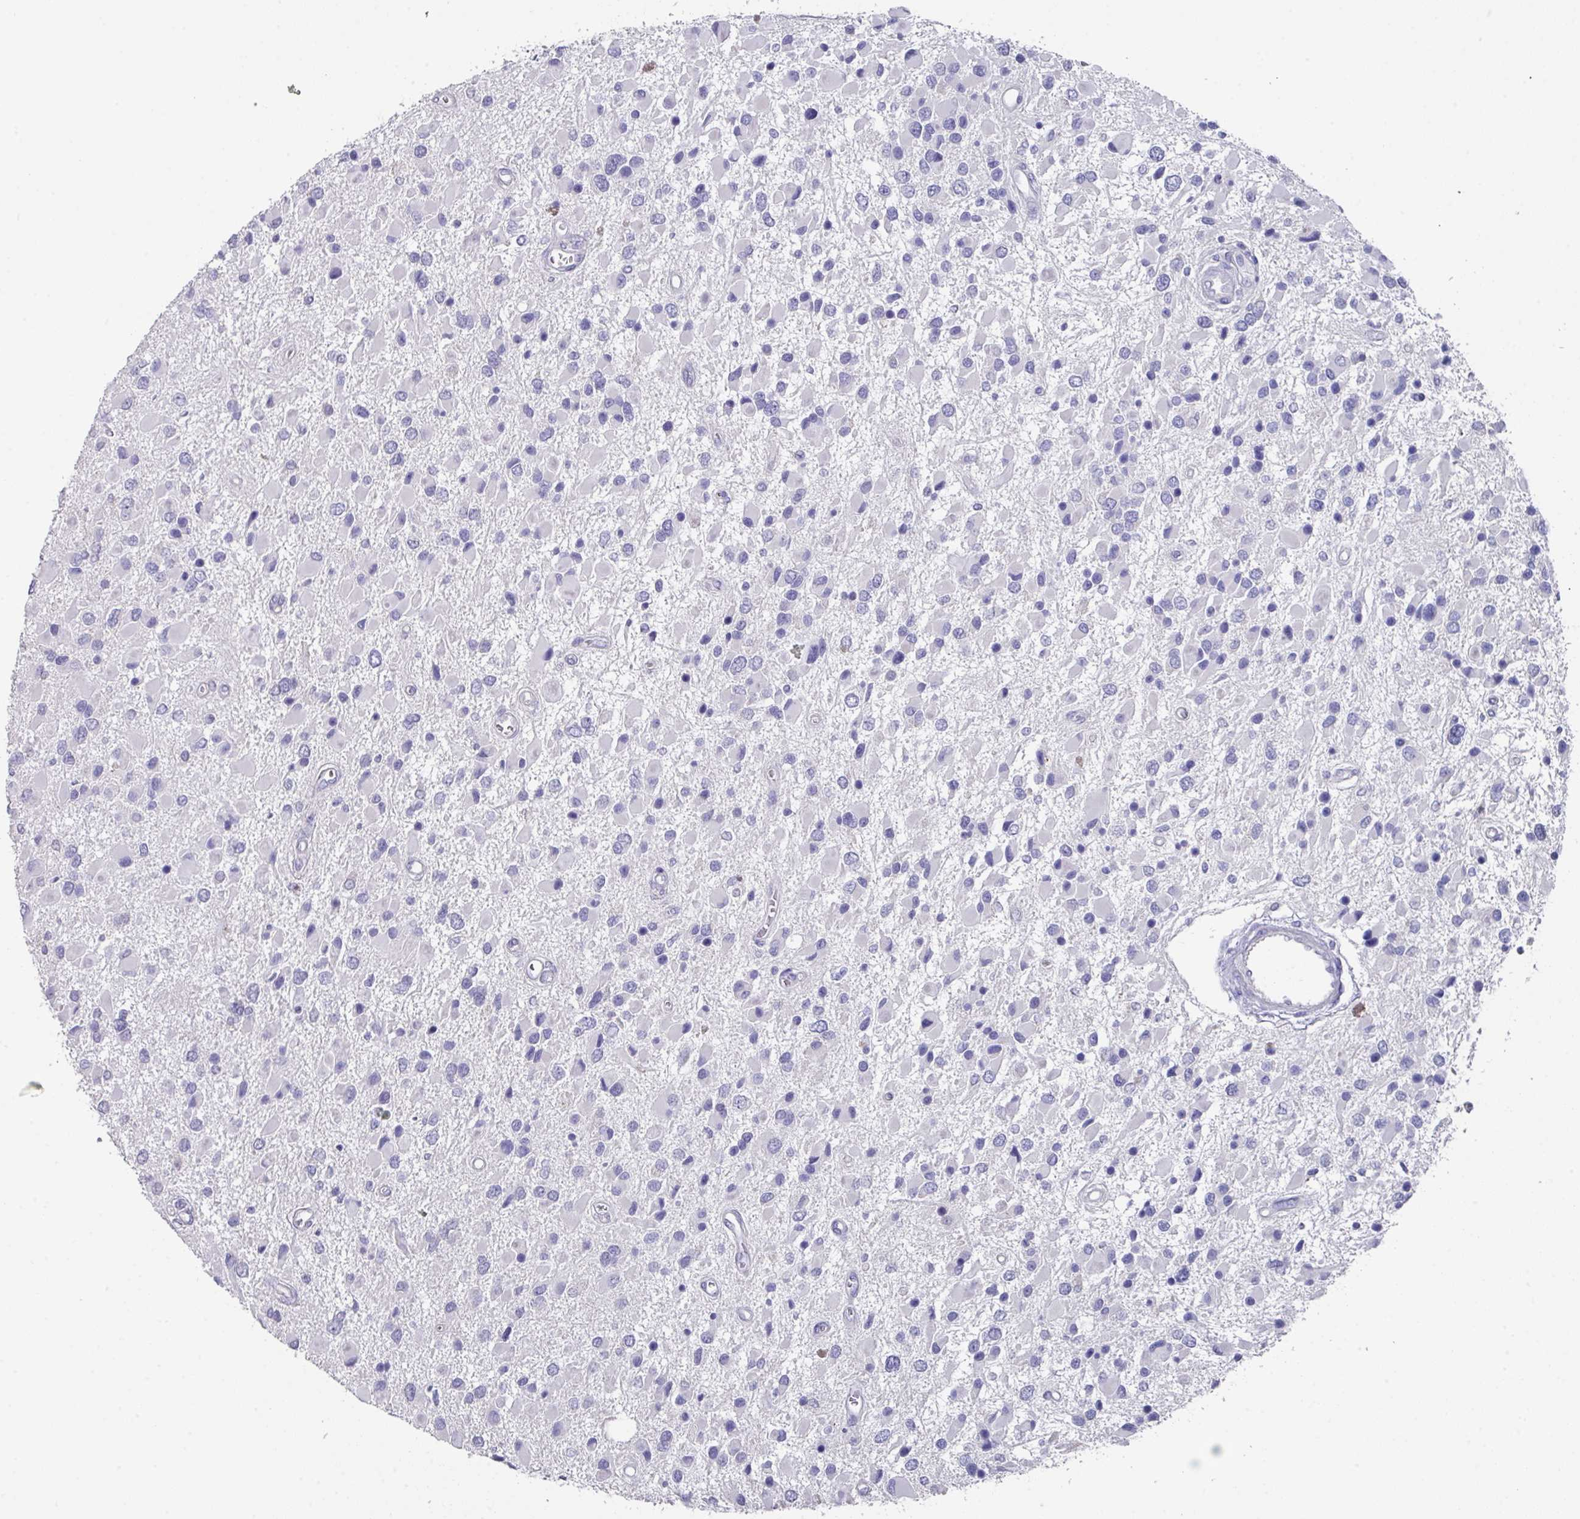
{"staining": {"intensity": "negative", "quantity": "none", "location": "none"}, "tissue": "glioma", "cell_type": "Tumor cells", "image_type": "cancer", "snomed": [{"axis": "morphology", "description": "Glioma, malignant, High grade"}, {"axis": "topography", "description": "Brain"}], "caption": "An immunohistochemistry micrograph of malignant glioma (high-grade) is shown. There is no staining in tumor cells of malignant glioma (high-grade).", "gene": "DAZL", "patient": {"sex": "male", "age": 53}}